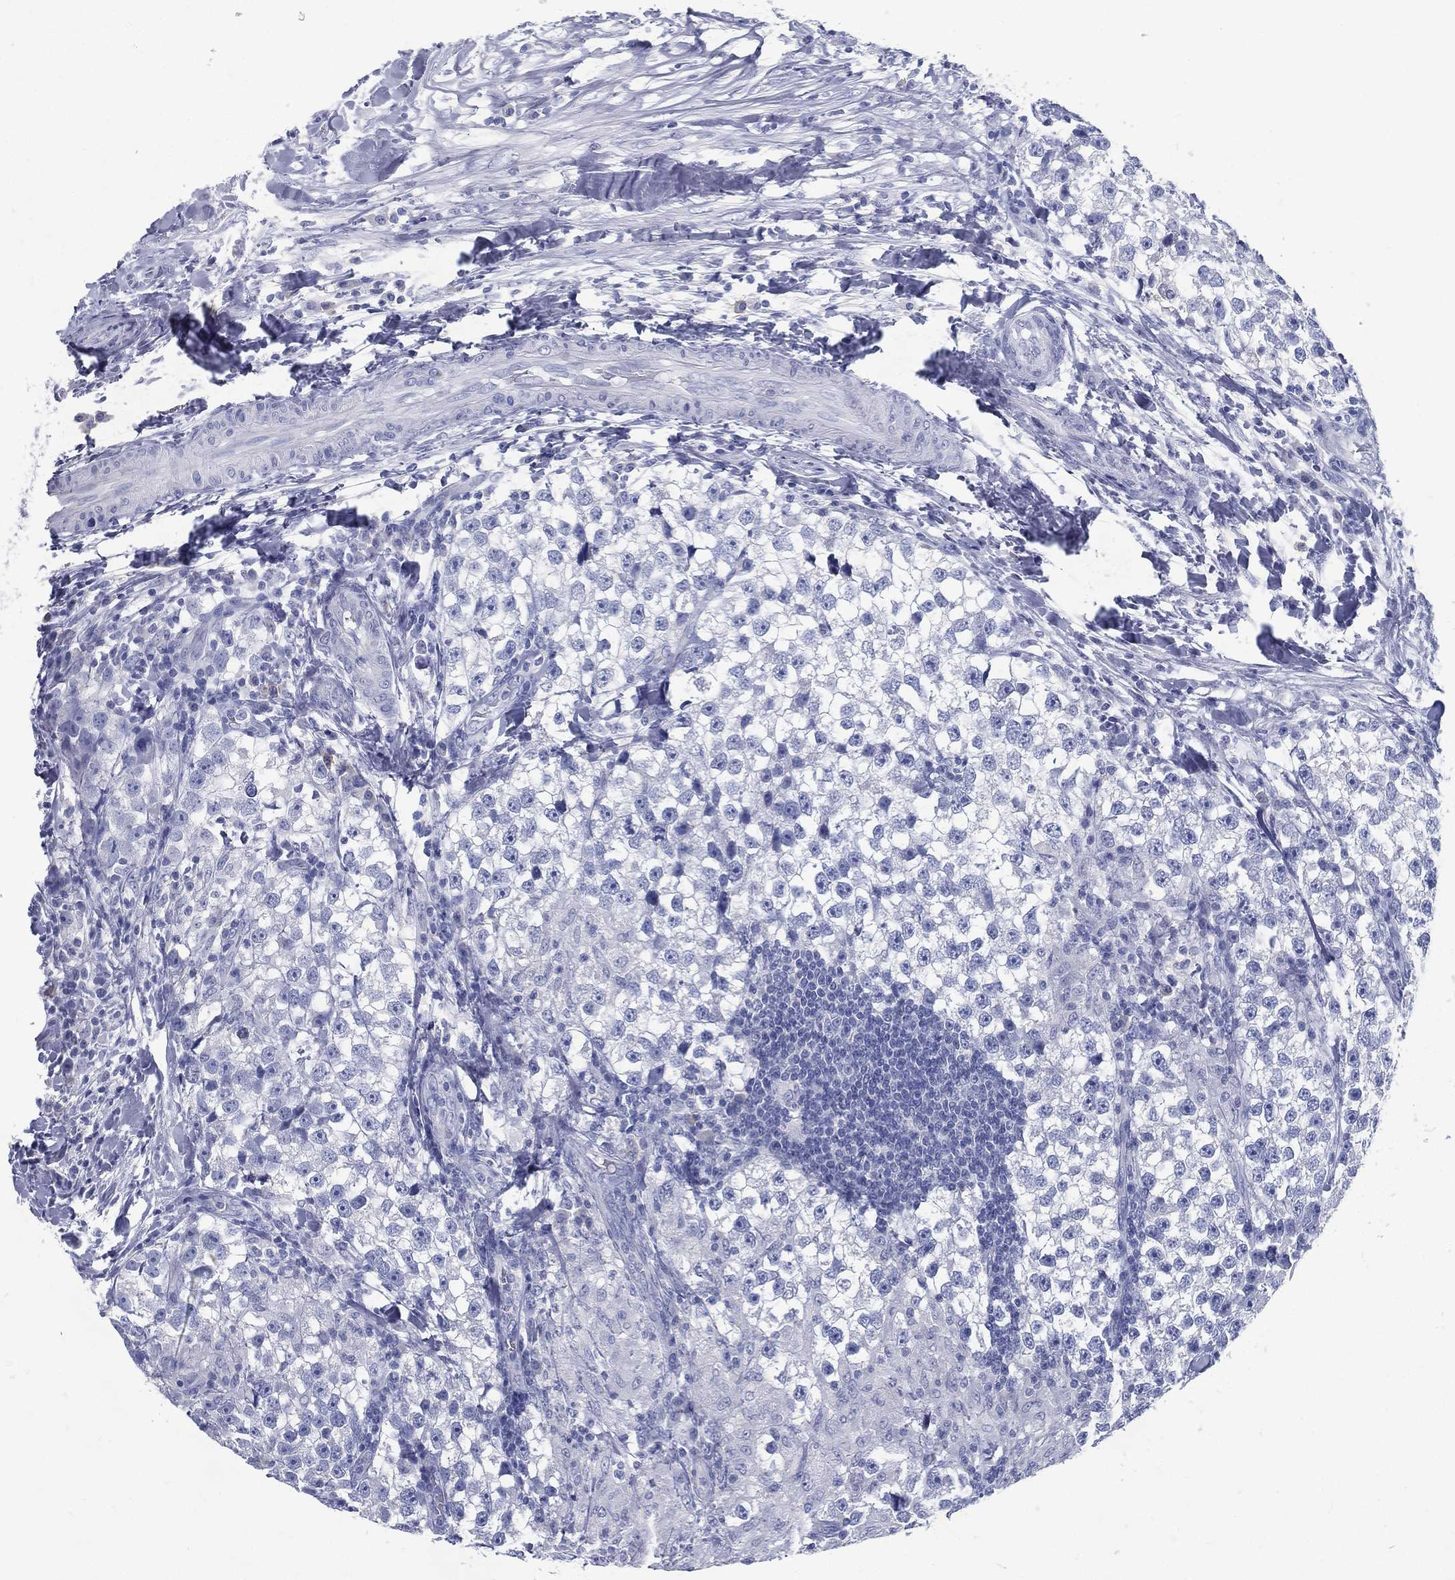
{"staining": {"intensity": "negative", "quantity": "none", "location": "none"}, "tissue": "testis cancer", "cell_type": "Tumor cells", "image_type": "cancer", "snomed": [{"axis": "morphology", "description": "Seminoma, NOS"}, {"axis": "topography", "description": "Testis"}], "caption": "Tumor cells are negative for protein expression in human testis seminoma.", "gene": "RGS13", "patient": {"sex": "male", "age": 46}}